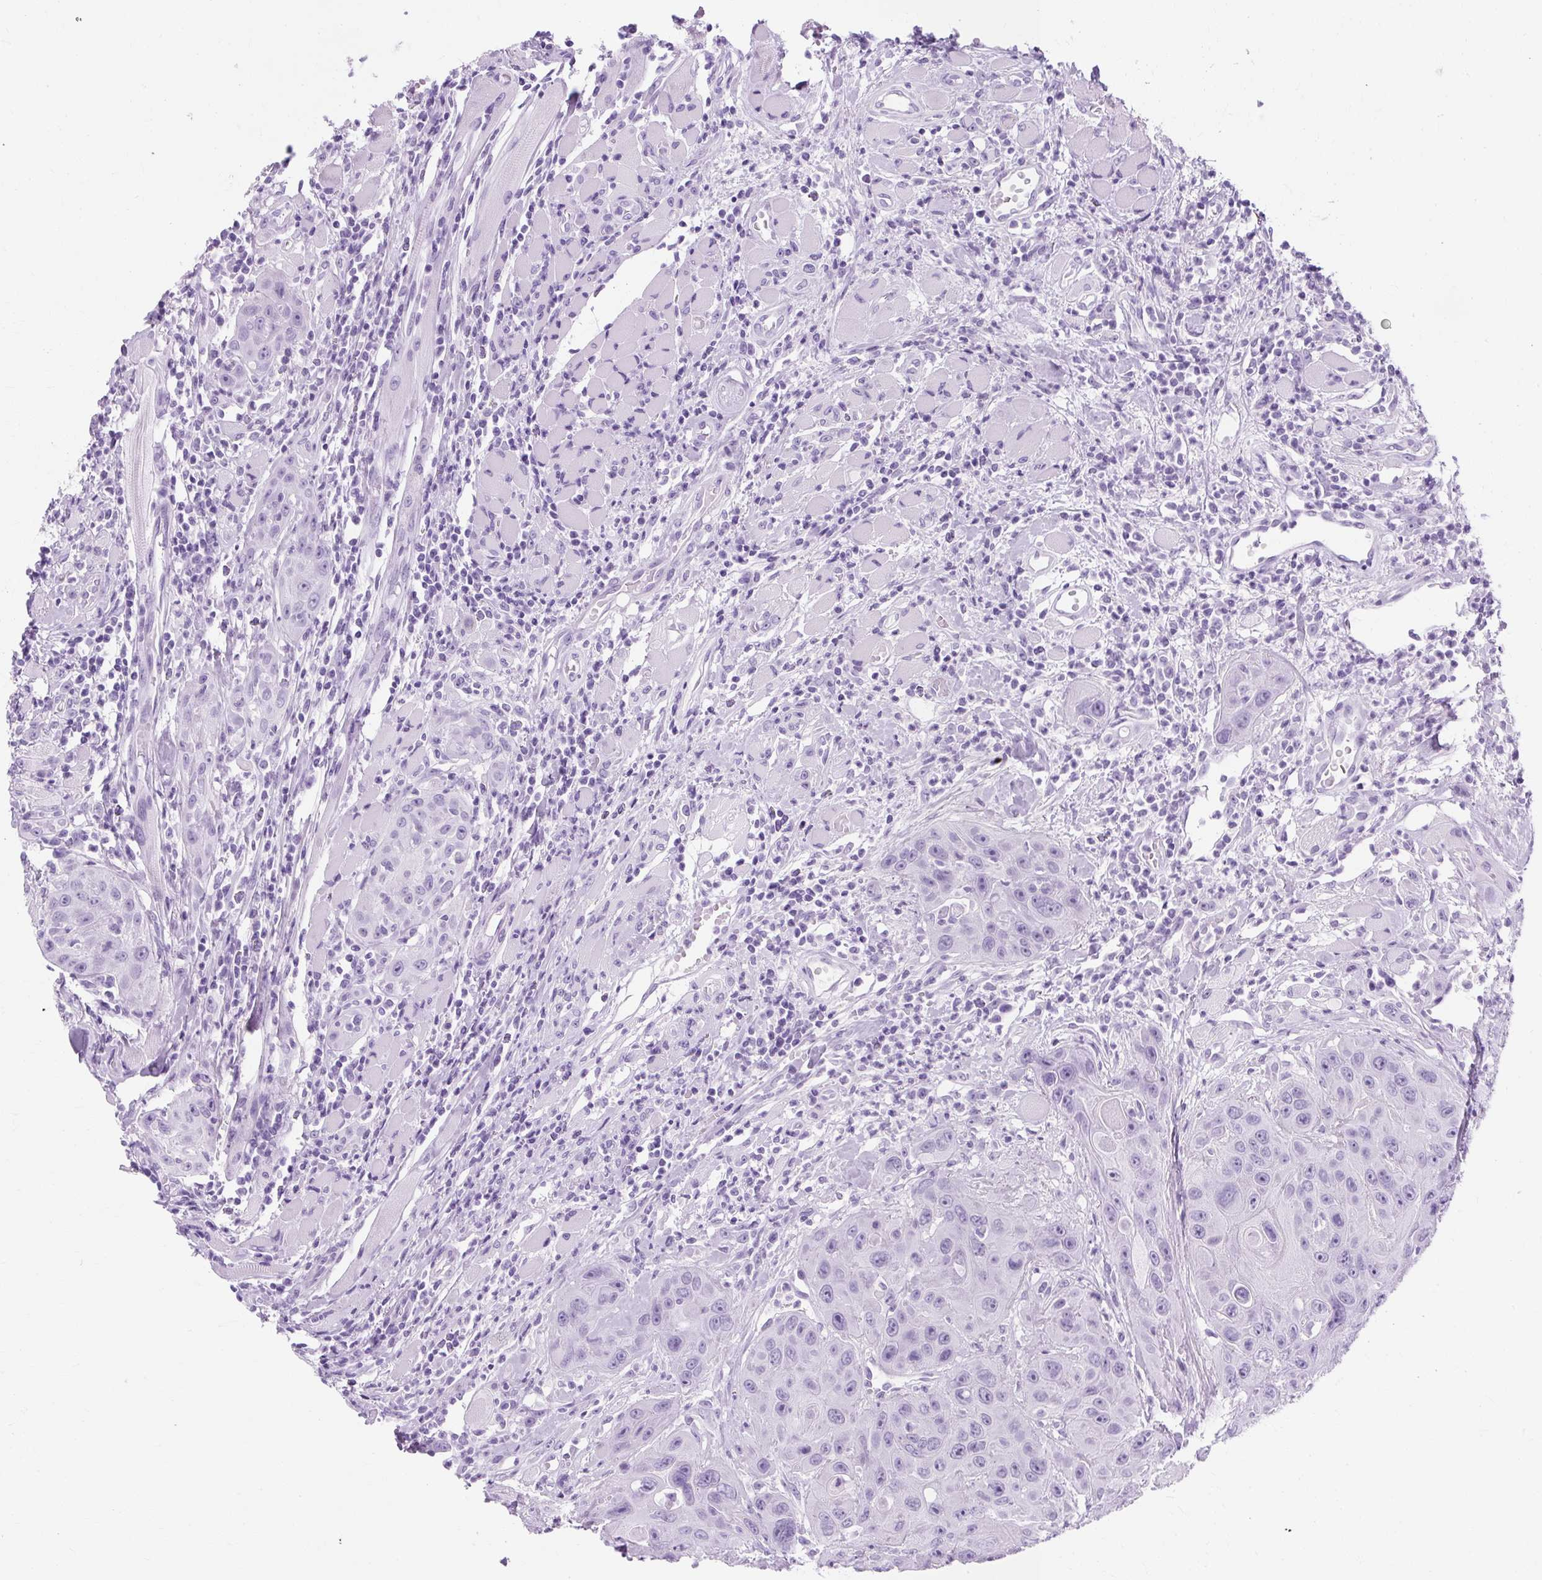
{"staining": {"intensity": "negative", "quantity": "none", "location": "none"}, "tissue": "head and neck cancer", "cell_type": "Tumor cells", "image_type": "cancer", "snomed": [{"axis": "morphology", "description": "Squamous cell carcinoma, NOS"}, {"axis": "topography", "description": "Head-Neck"}], "caption": "An immunohistochemistry photomicrograph of head and neck cancer (squamous cell carcinoma) is shown. There is no staining in tumor cells of head and neck cancer (squamous cell carcinoma). (Brightfield microscopy of DAB IHC at high magnification).", "gene": "RYBP", "patient": {"sex": "female", "age": 59}}